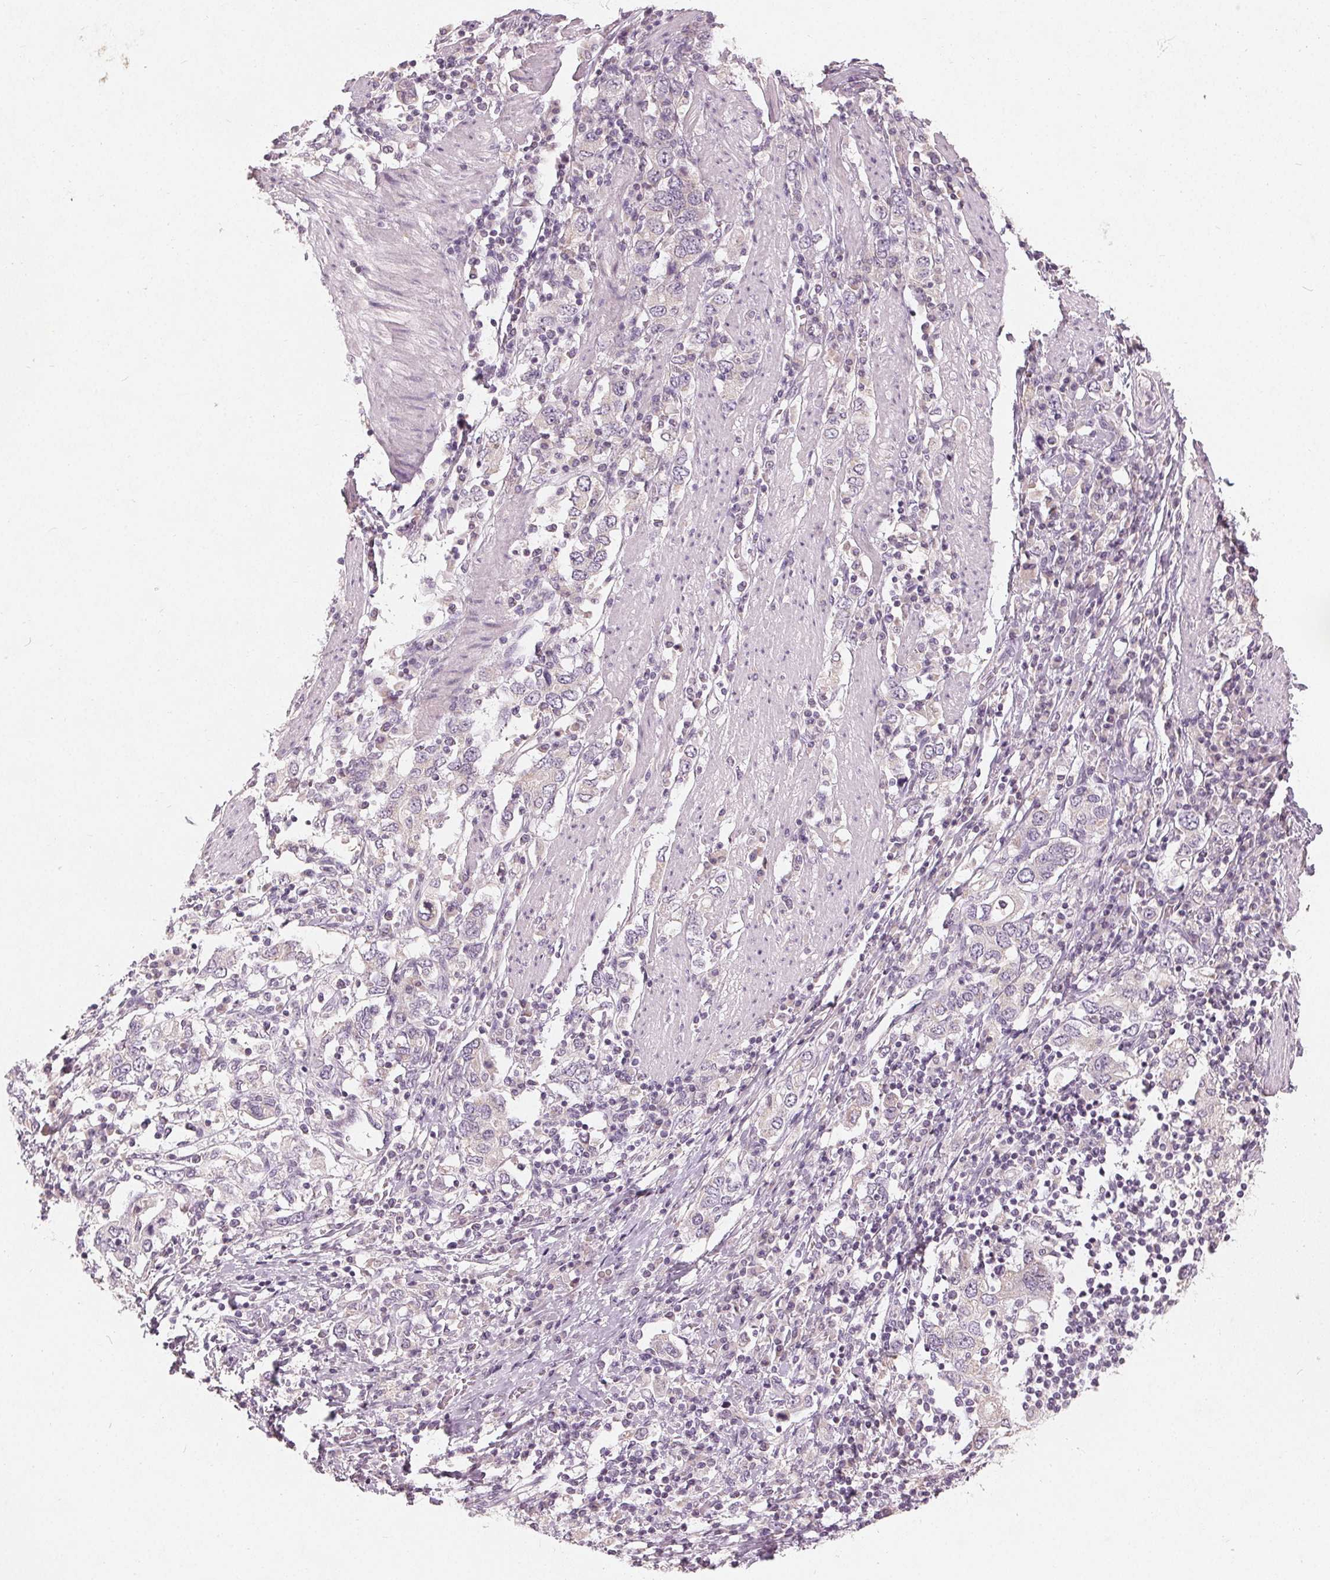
{"staining": {"intensity": "negative", "quantity": "none", "location": "none"}, "tissue": "stomach cancer", "cell_type": "Tumor cells", "image_type": "cancer", "snomed": [{"axis": "morphology", "description": "Adenocarcinoma, NOS"}, {"axis": "topography", "description": "Stomach, upper"}, {"axis": "topography", "description": "Stomach"}], "caption": "Tumor cells show no significant protein positivity in stomach adenocarcinoma.", "gene": "TRIM60", "patient": {"sex": "male", "age": 62}}